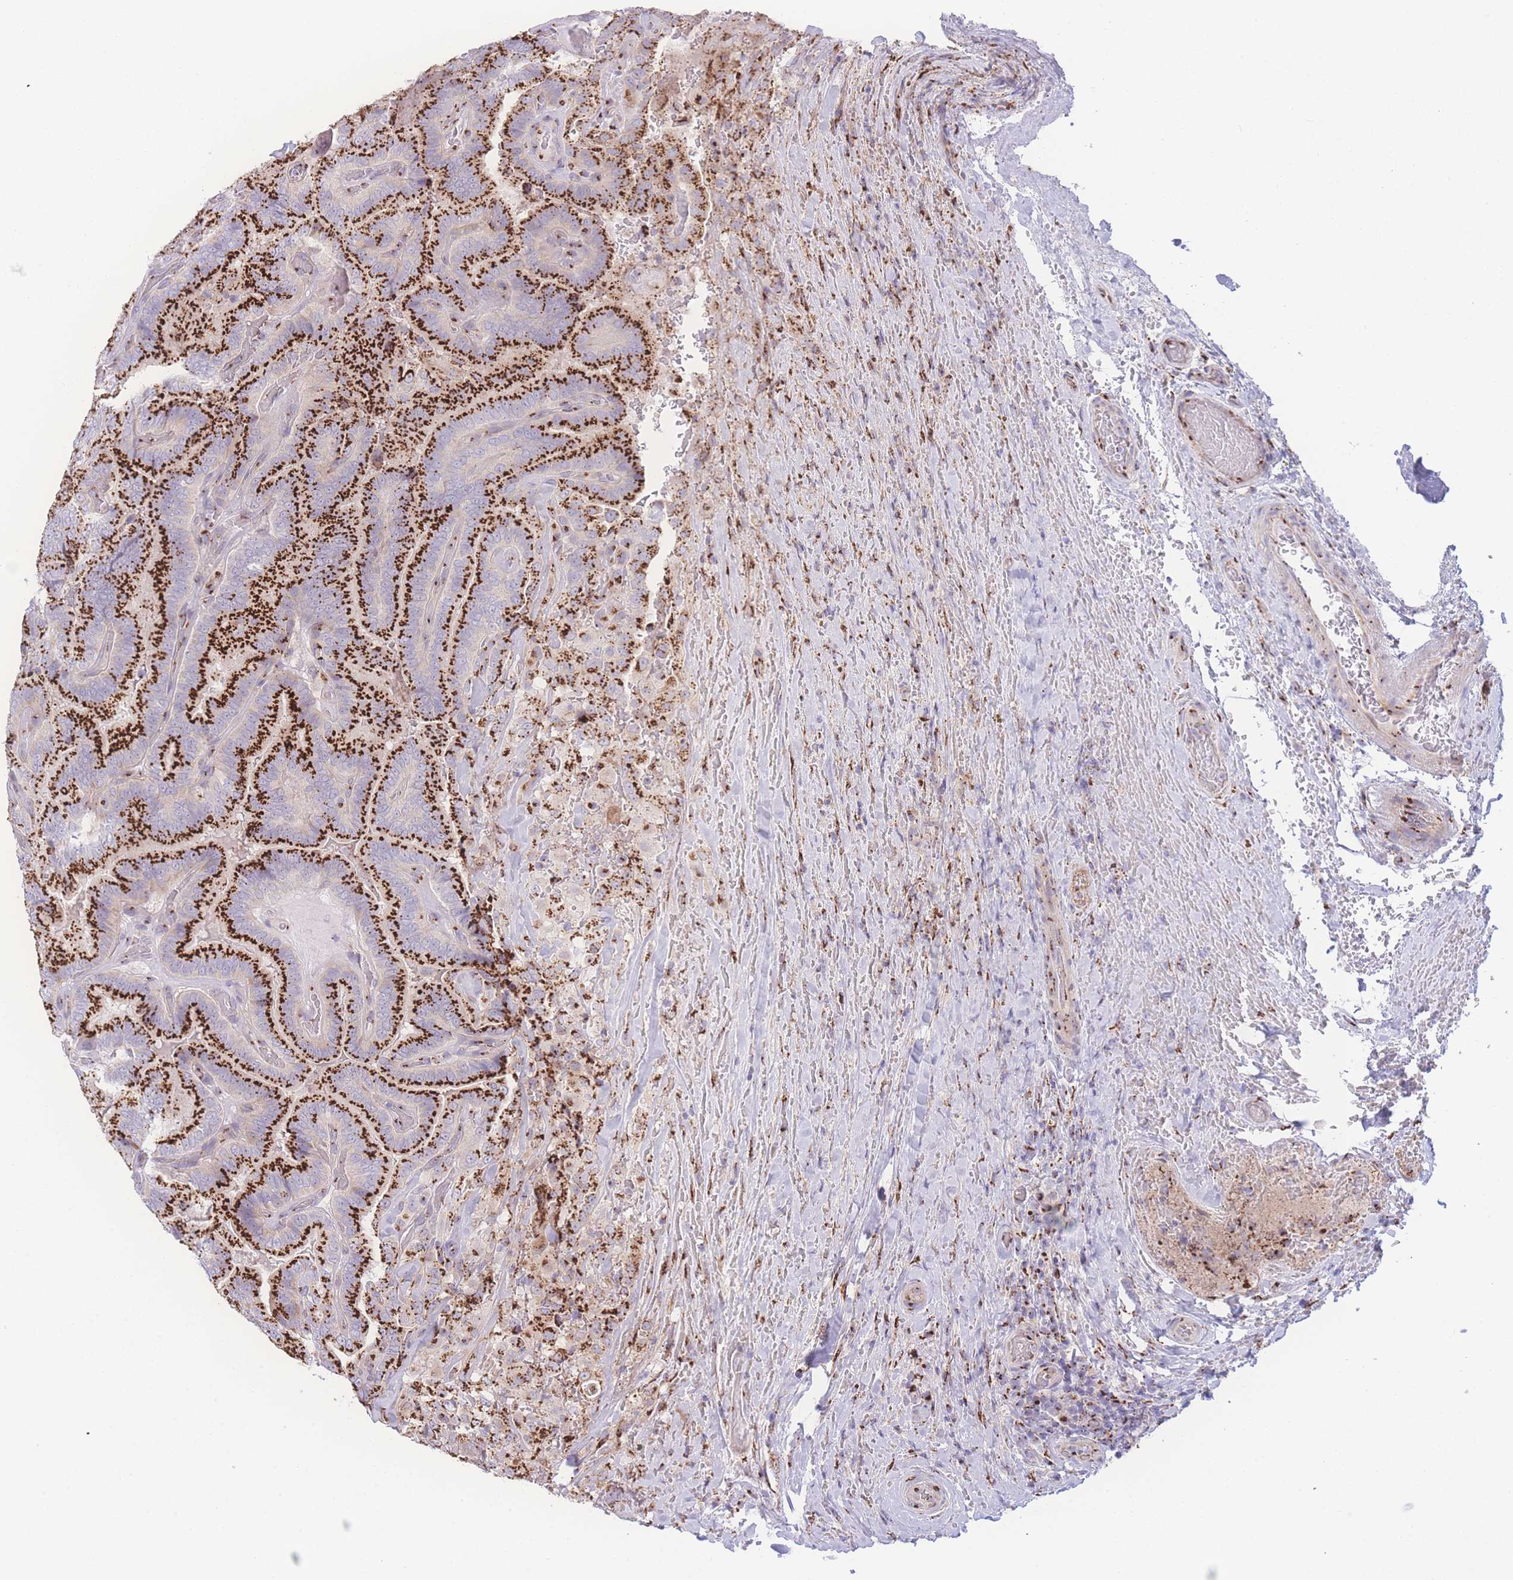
{"staining": {"intensity": "strong", "quantity": ">75%", "location": "cytoplasmic/membranous"}, "tissue": "thyroid cancer", "cell_type": "Tumor cells", "image_type": "cancer", "snomed": [{"axis": "morphology", "description": "Papillary adenocarcinoma, NOS"}, {"axis": "topography", "description": "Thyroid gland"}], "caption": "Thyroid papillary adenocarcinoma stained with a brown dye displays strong cytoplasmic/membranous positive staining in about >75% of tumor cells.", "gene": "GOLM2", "patient": {"sex": "male", "age": 61}}